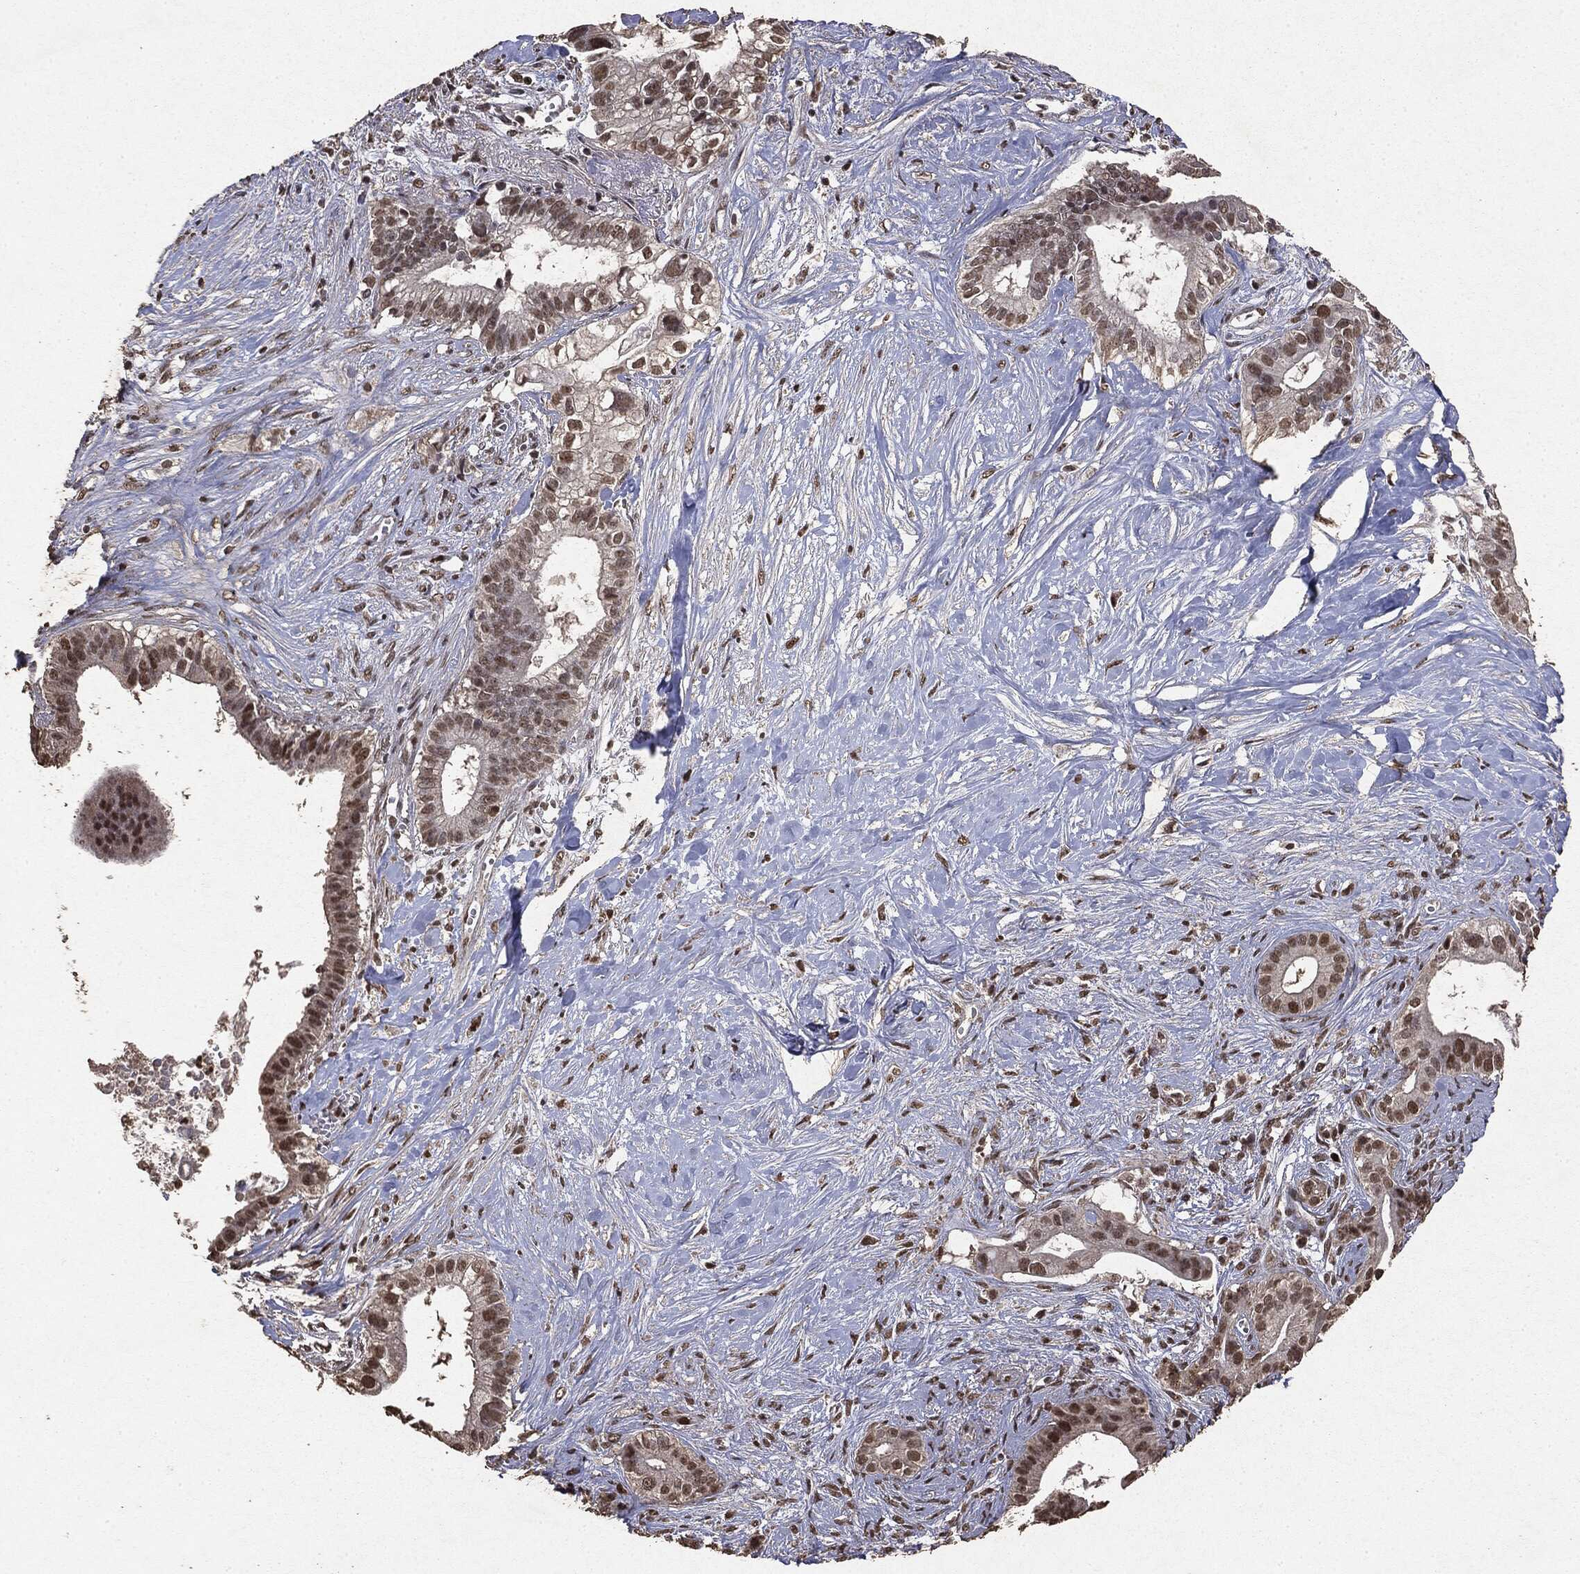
{"staining": {"intensity": "moderate", "quantity": ">75%", "location": "nuclear"}, "tissue": "pancreatic cancer", "cell_type": "Tumor cells", "image_type": "cancer", "snomed": [{"axis": "morphology", "description": "Adenocarcinoma, NOS"}, {"axis": "topography", "description": "Pancreas"}], "caption": "The micrograph displays a brown stain indicating the presence of a protein in the nuclear of tumor cells in pancreatic cancer (adenocarcinoma). (DAB = brown stain, brightfield microscopy at high magnification).", "gene": "RAD18", "patient": {"sex": "male", "age": 61}}